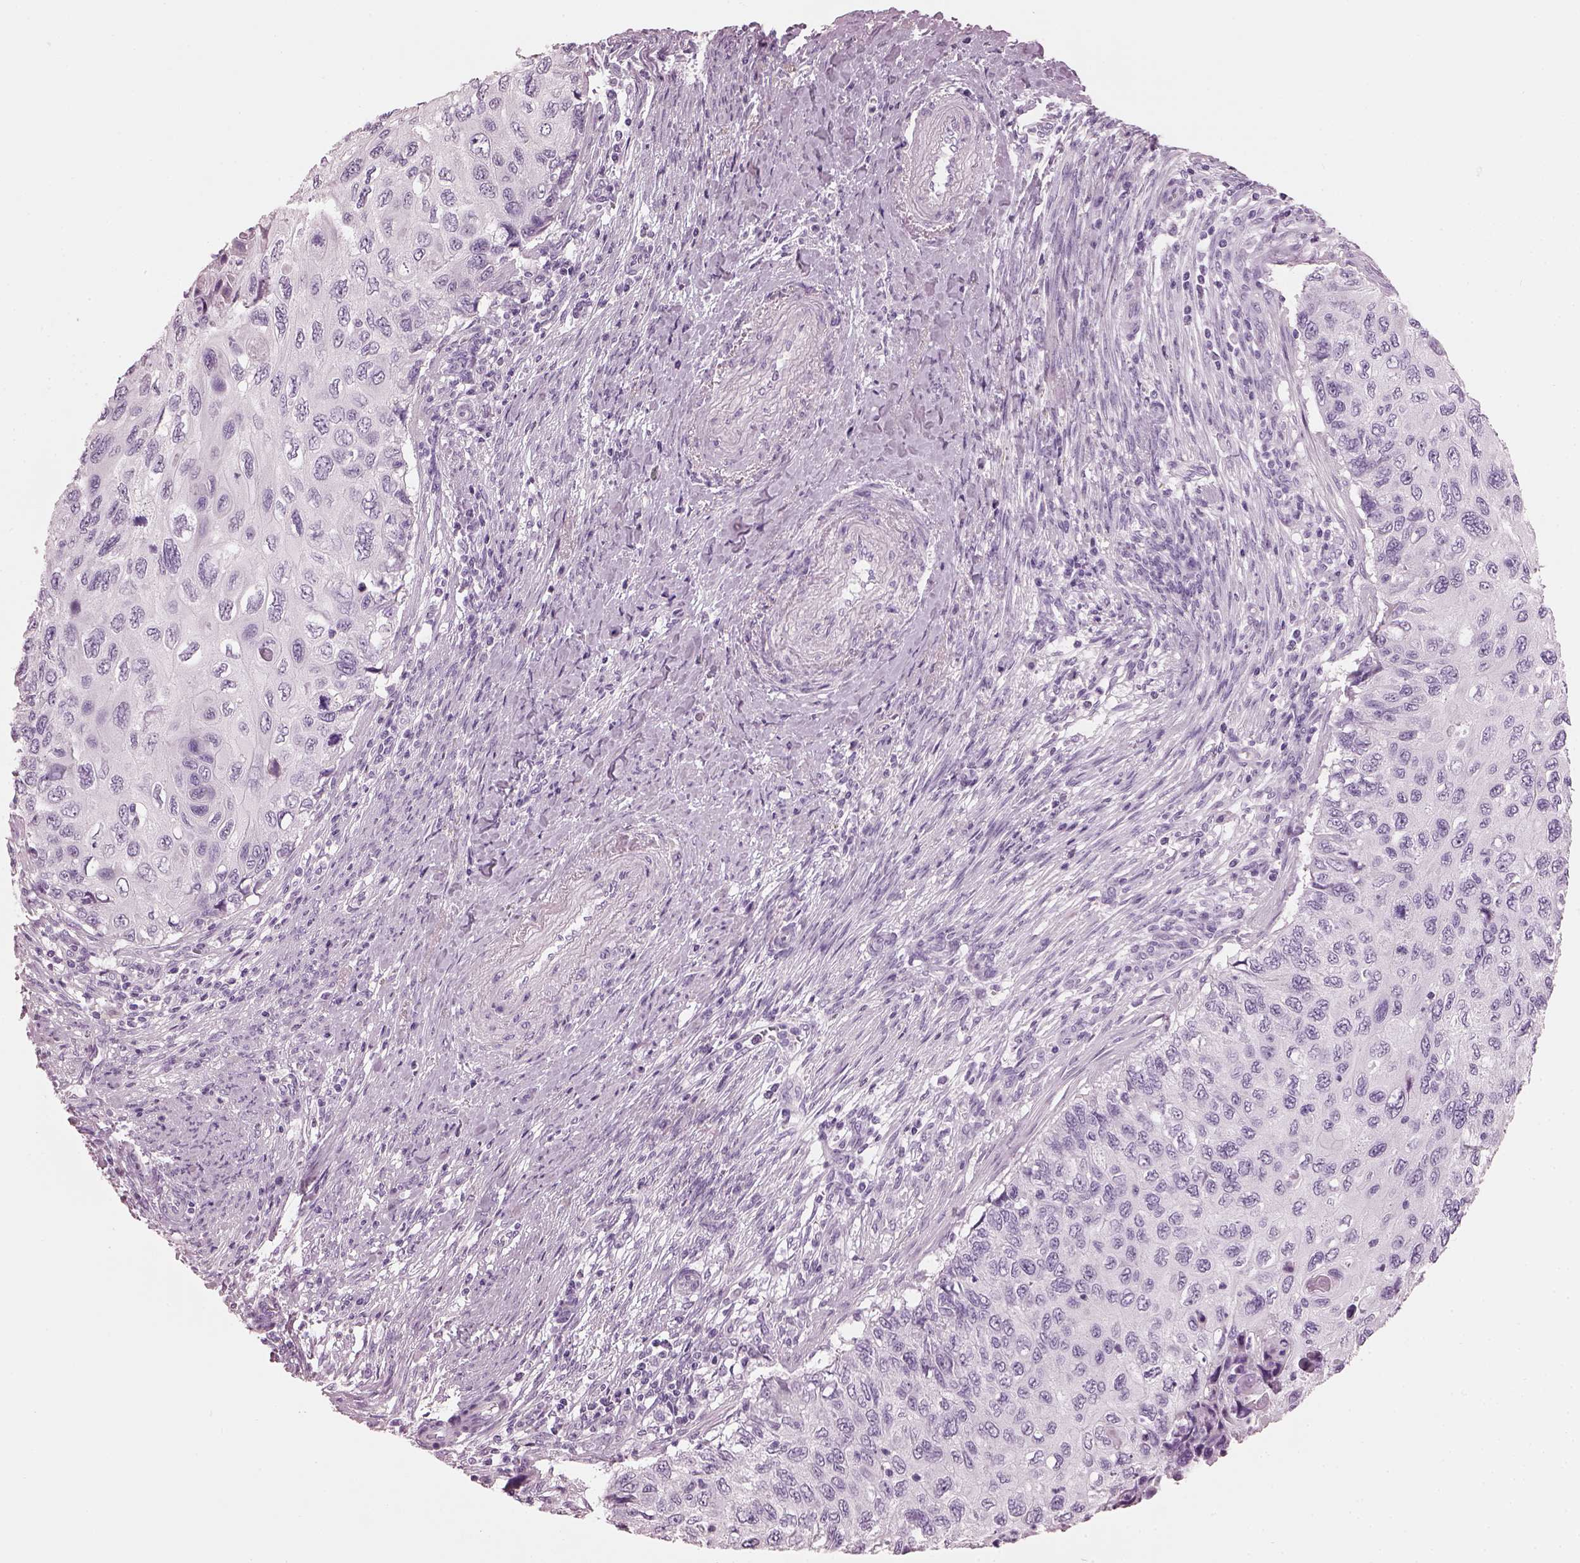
{"staining": {"intensity": "negative", "quantity": "none", "location": "none"}, "tissue": "cervical cancer", "cell_type": "Tumor cells", "image_type": "cancer", "snomed": [{"axis": "morphology", "description": "Squamous cell carcinoma, NOS"}, {"axis": "topography", "description": "Cervix"}], "caption": "IHC histopathology image of neoplastic tissue: human squamous cell carcinoma (cervical) stained with DAB displays no significant protein staining in tumor cells.", "gene": "HYDIN", "patient": {"sex": "female", "age": 70}}